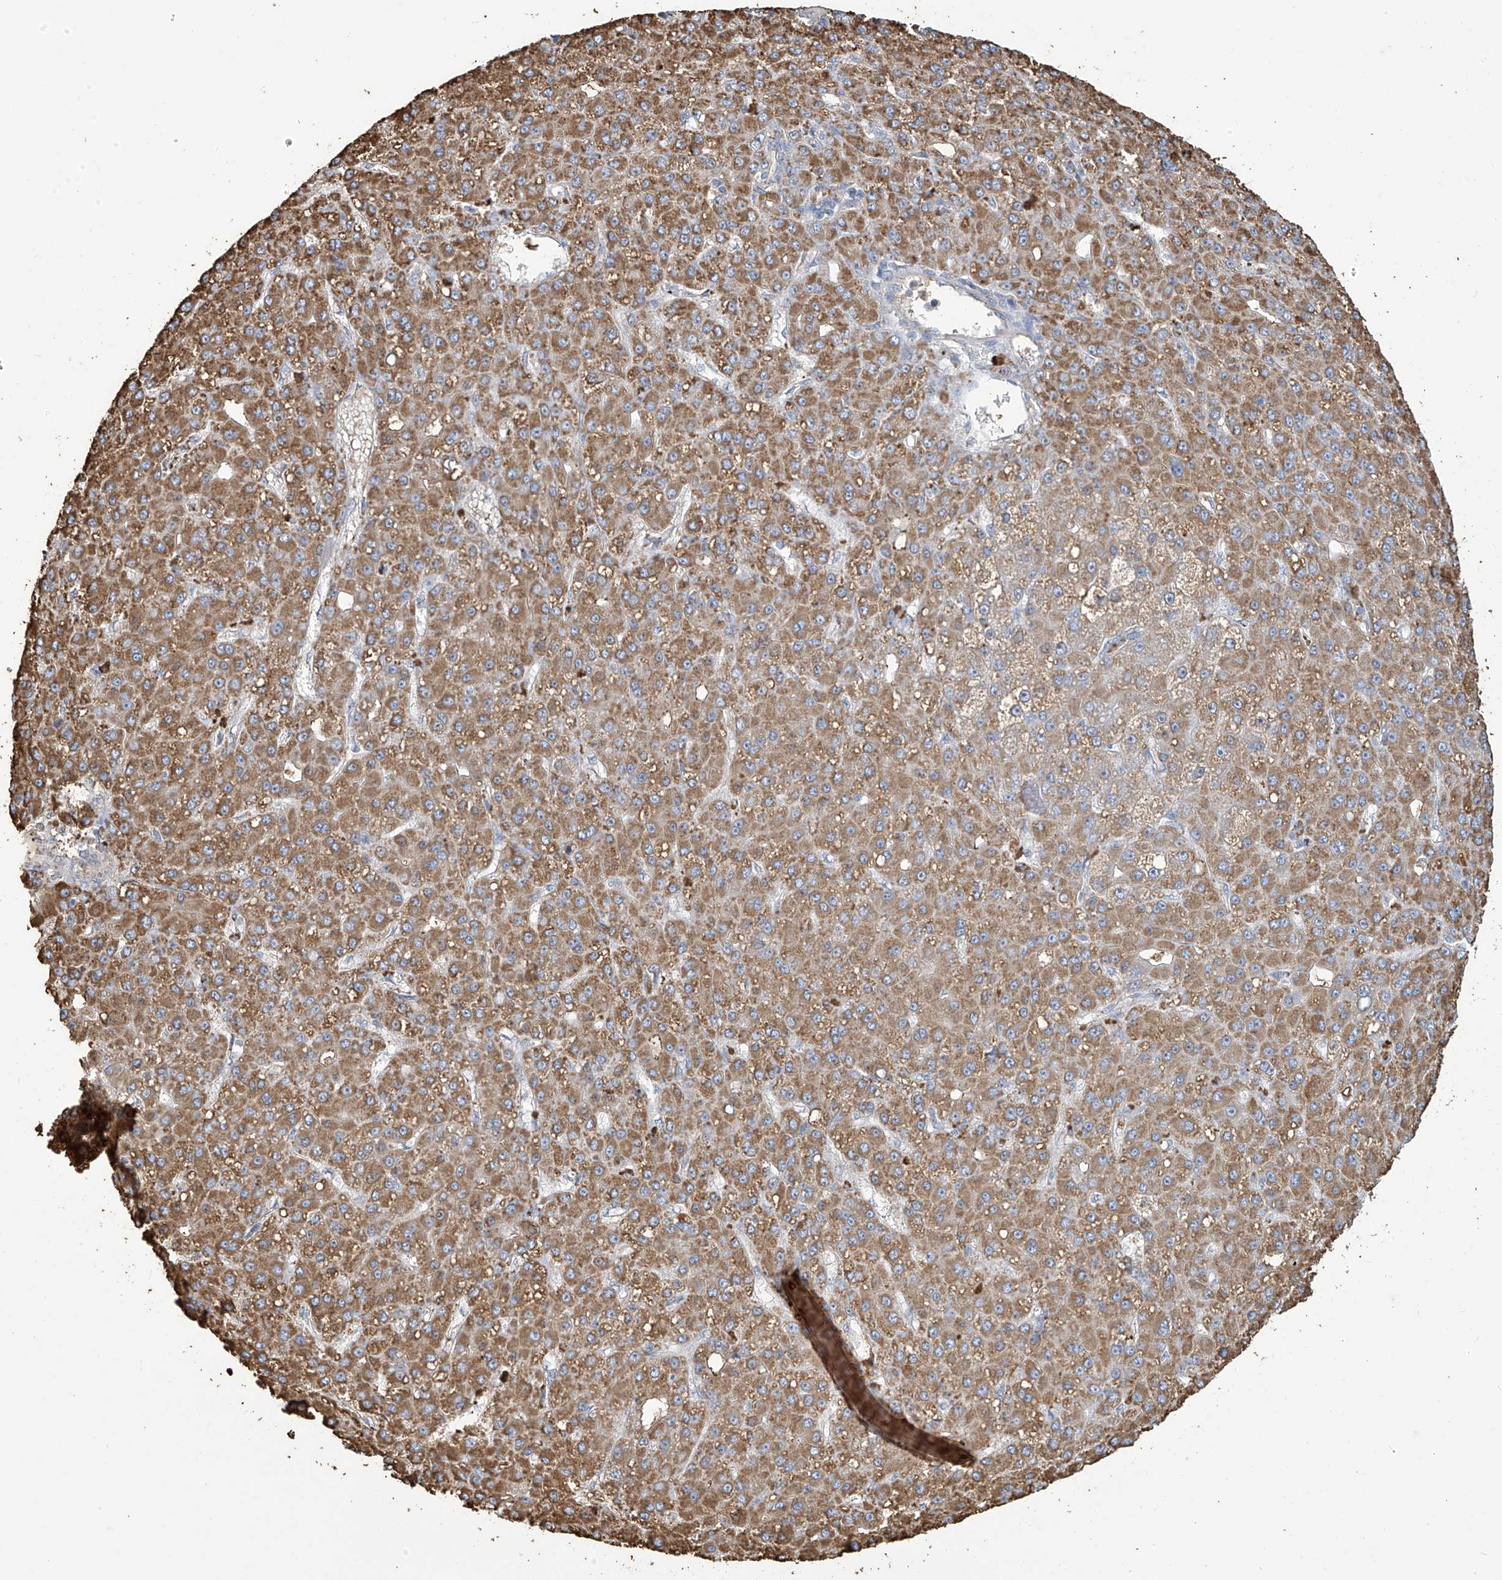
{"staining": {"intensity": "moderate", "quantity": ">75%", "location": "cytoplasmic/membranous"}, "tissue": "liver cancer", "cell_type": "Tumor cells", "image_type": "cancer", "snomed": [{"axis": "morphology", "description": "Carcinoma, Hepatocellular, NOS"}, {"axis": "topography", "description": "Liver"}], "caption": "An immunohistochemistry (IHC) histopathology image of neoplastic tissue is shown. Protein staining in brown shows moderate cytoplasmic/membranous positivity in liver hepatocellular carcinoma within tumor cells.", "gene": "OGT", "patient": {"sex": "male", "age": 67}}